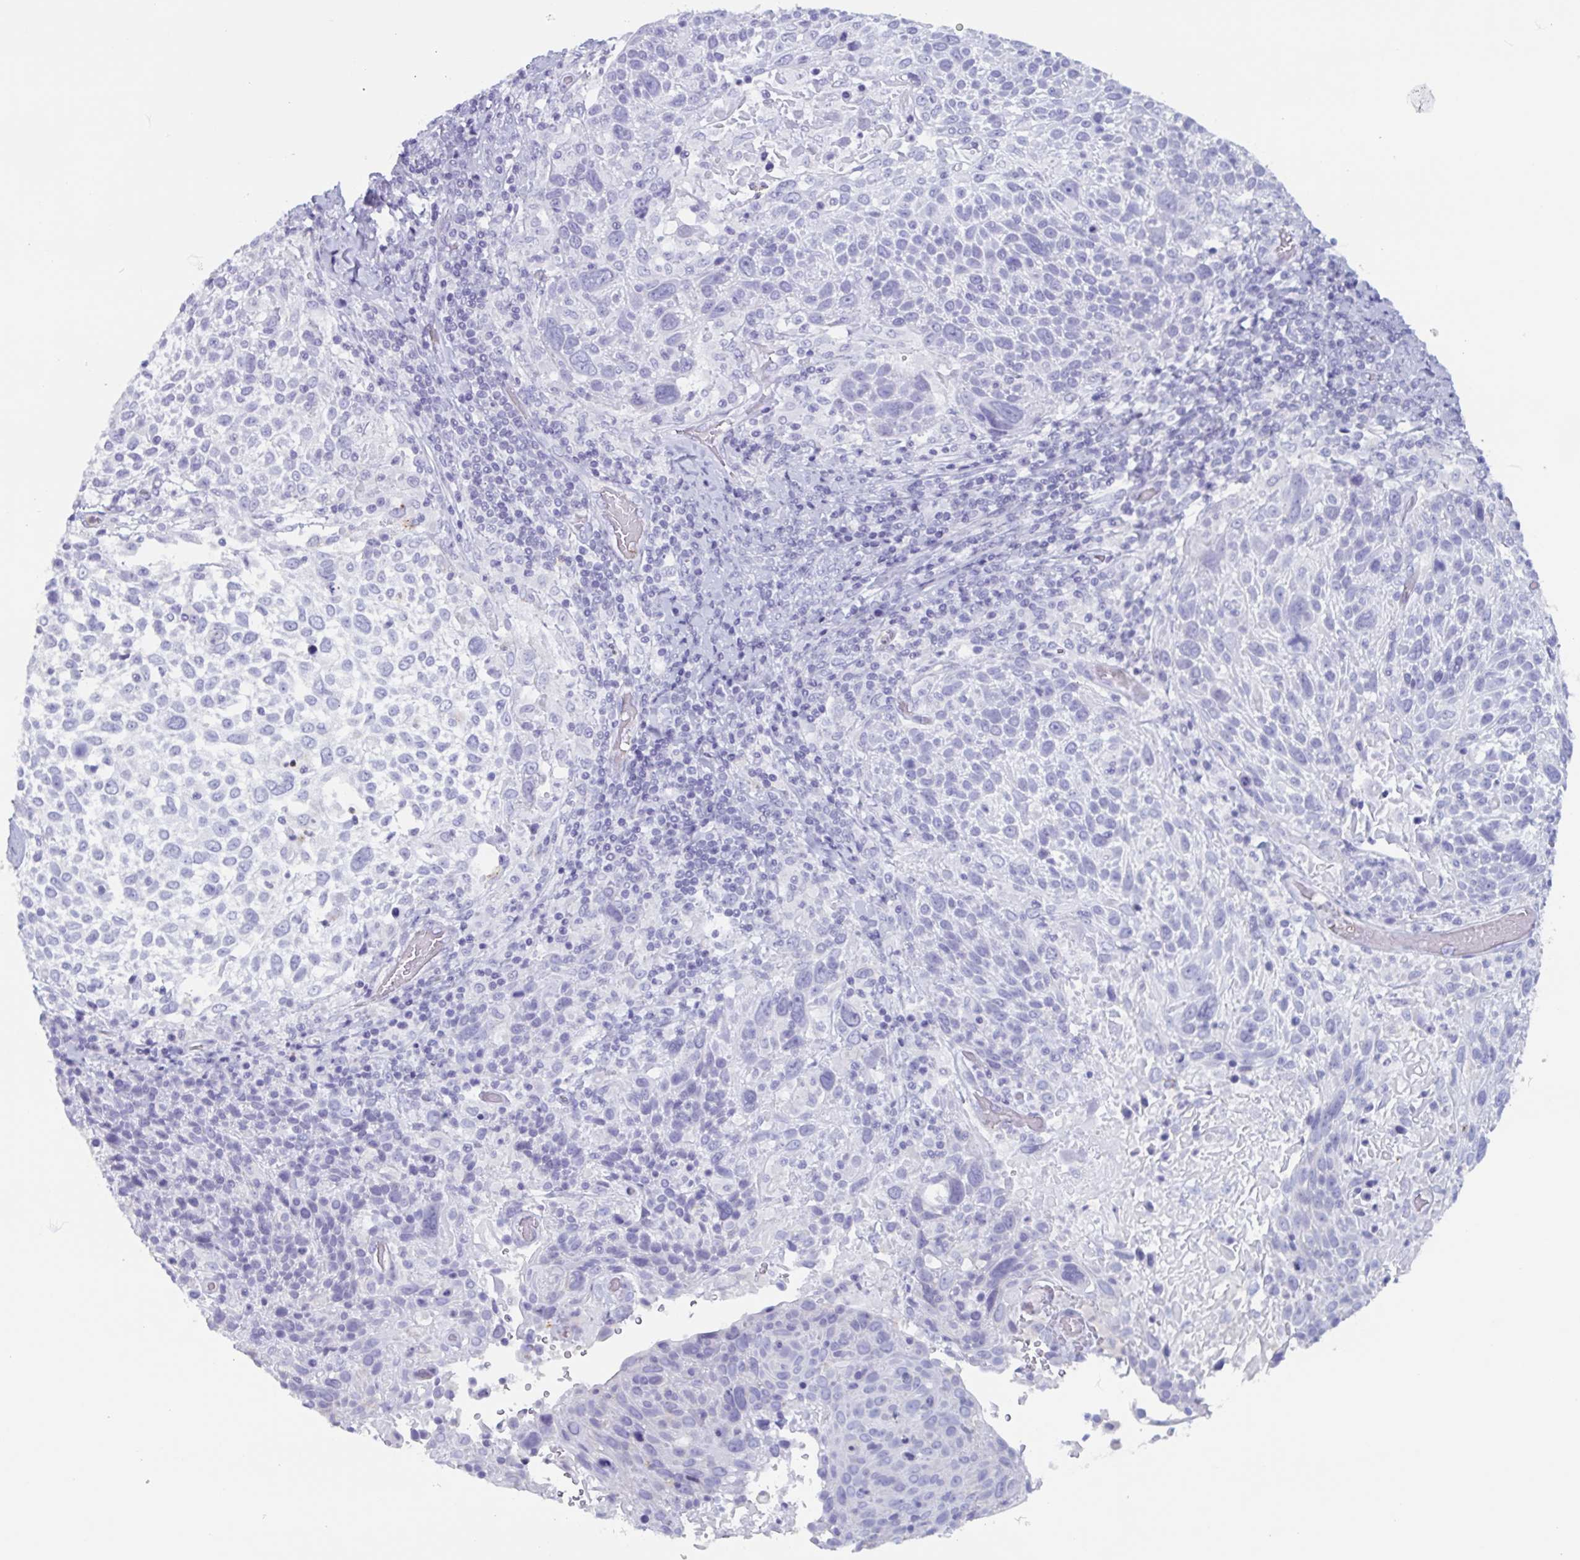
{"staining": {"intensity": "negative", "quantity": "none", "location": "none"}, "tissue": "cervical cancer", "cell_type": "Tumor cells", "image_type": "cancer", "snomed": [{"axis": "morphology", "description": "Squamous cell carcinoma, NOS"}, {"axis": "topography", "description": "Cervix"}], "caption": "A micrograph of cervical cancer stained for a protein shows no brown staining in tumor cells. (Immunohistochemistry, brightfield microscopy, high magnification).", "gene": "BPI", "patient": {"sex": "female", "age": 61}}